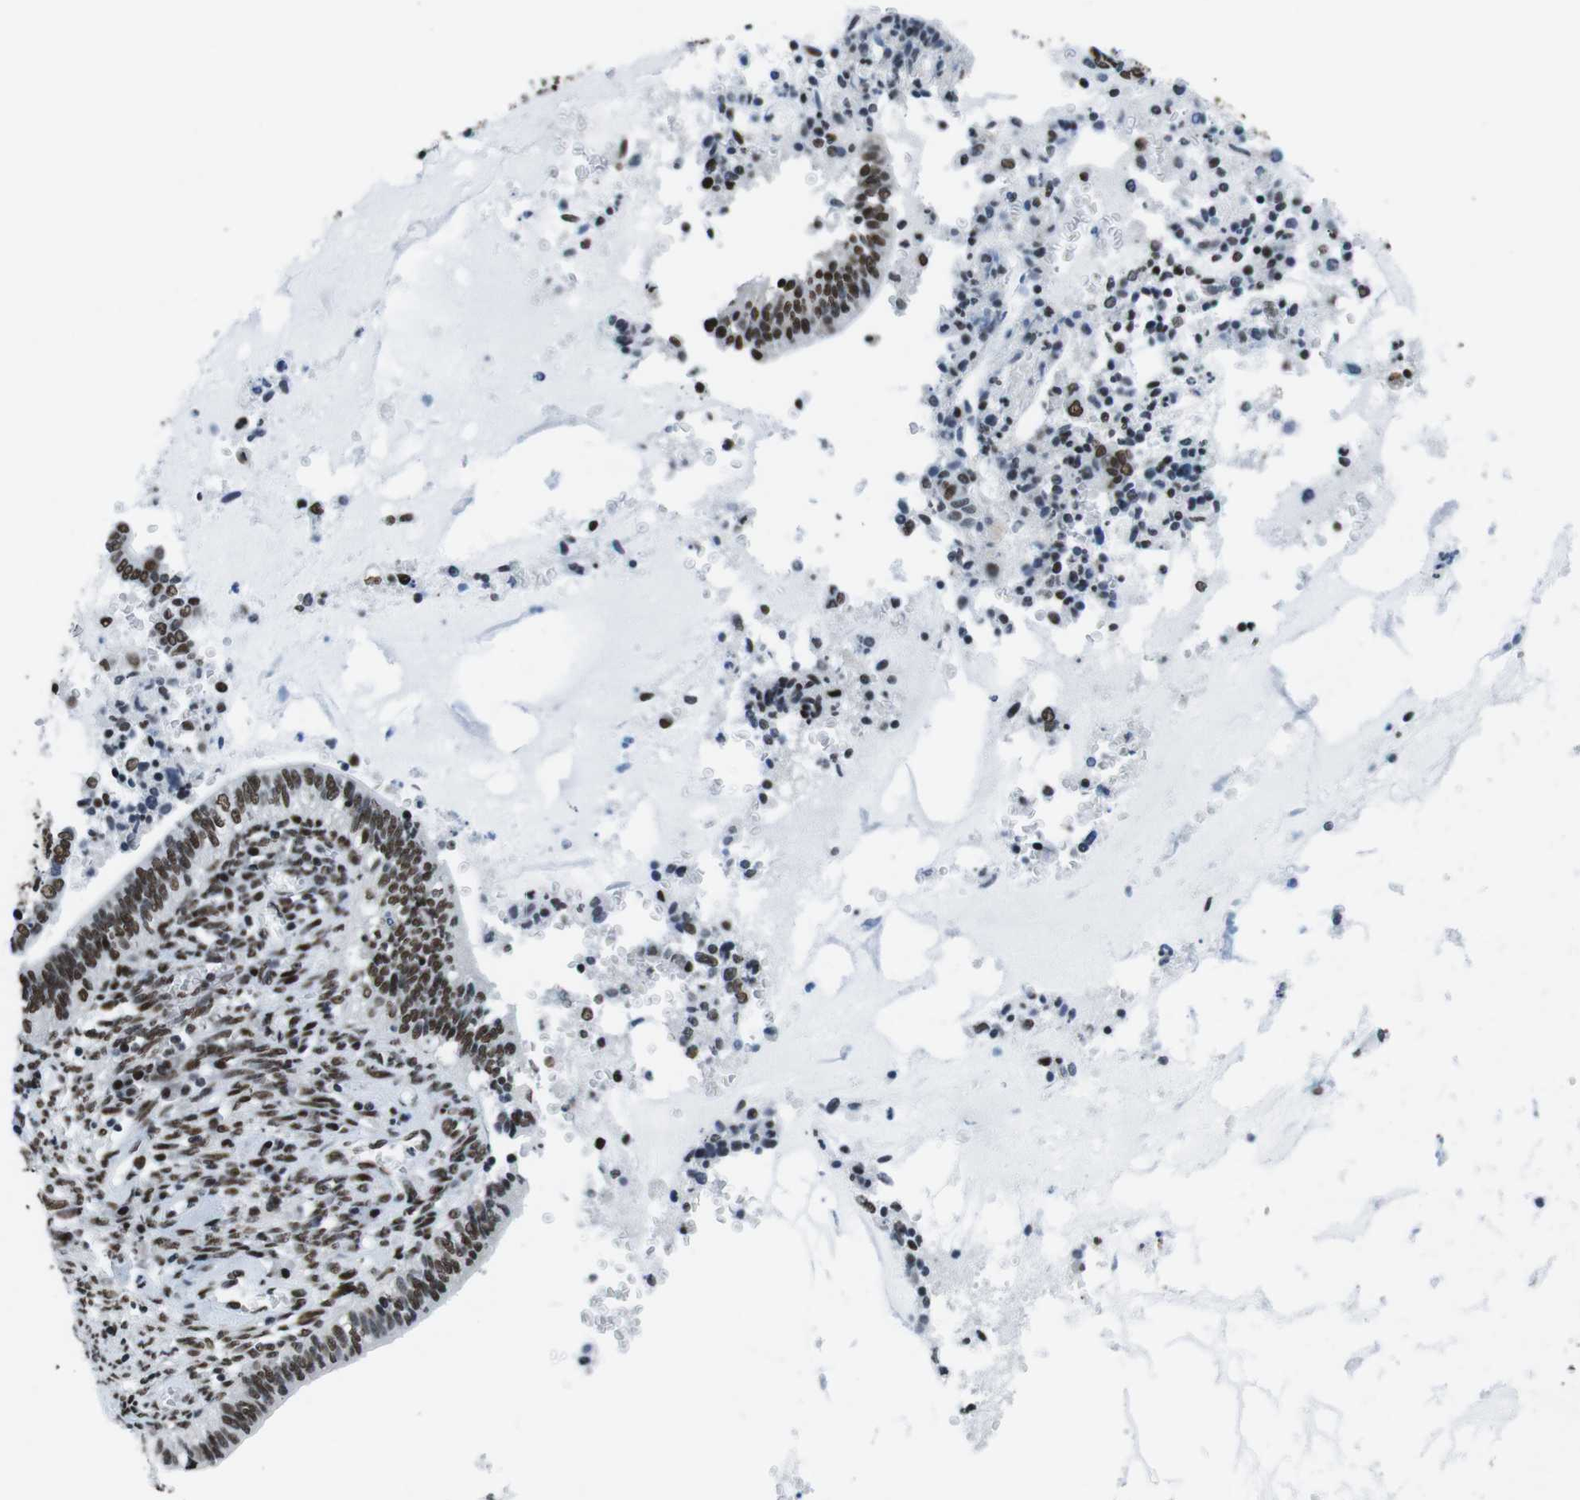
{"staining": {"intensity": "moderate", "quantity": ">75%", "location": "nuclear"}, "tissue": "cervical cancer", "cell_type": "Tumor cells", "image_type": "cancer", "snomed": [{"axis": "morphology", "description": "Adenocarcinoma, NOS"}, {"axis": "topography", "description": "Cervix"}], "caption": "The micrograph exhibits immunohistochemical staining of cervical cancer. There is moderate nuclear expression is identified in approximately >75% of tumor cells.", "gene": "CITED2", "patient": {"sex": "female", "age": 44}}